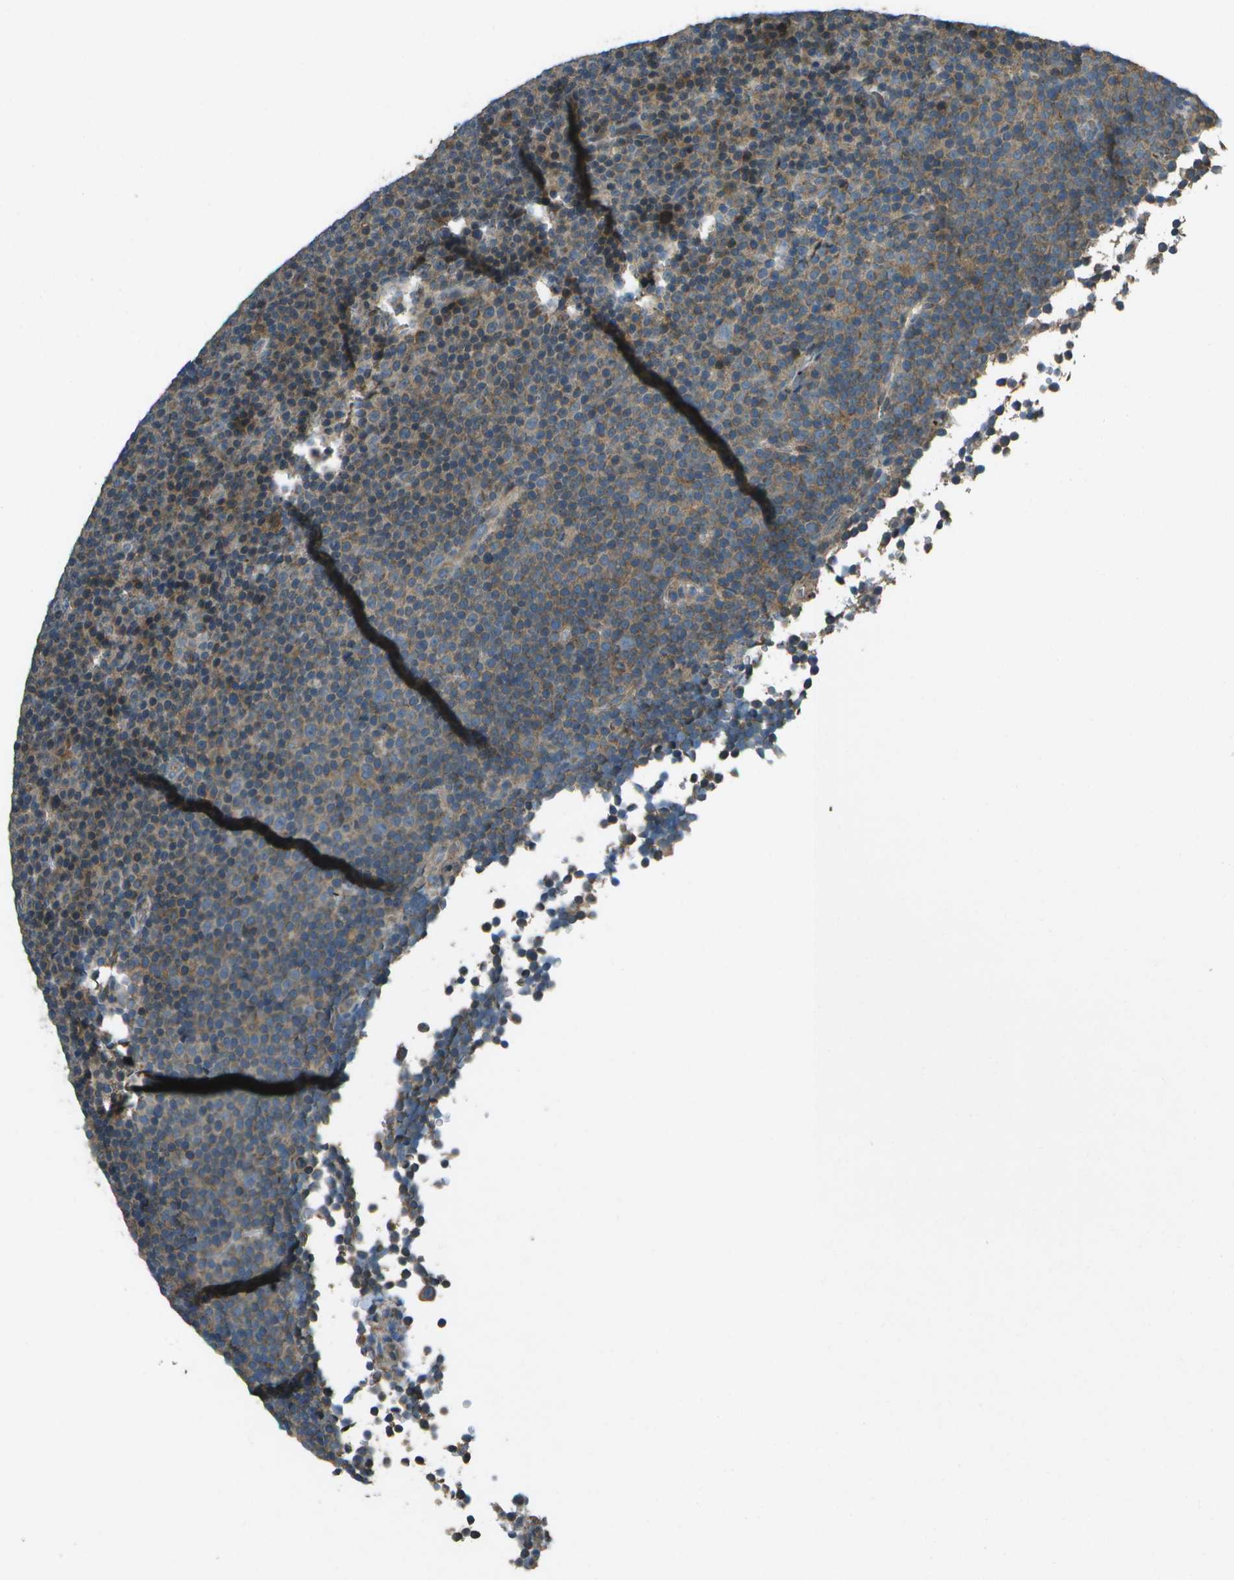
{"staining": {"intensity": "weak", "quantity": "<25%", "location": "cytoplasmic/membranous"}, "tissue": "lymphoma", "cell_type": "Tumor cells", "image_type": "cancer", "snomed": [{"axis": "morphology", "description": "Malignant lymphoma, non-Hodgkin's type, Low grade"}, {"axis": "topography", "description": "Lymph node"}], "caption": "IHC of lymphoma reveals no staining in tumor cells.", "gene": "PLPBP", "patient": {"sex": "female", "age": 67}}